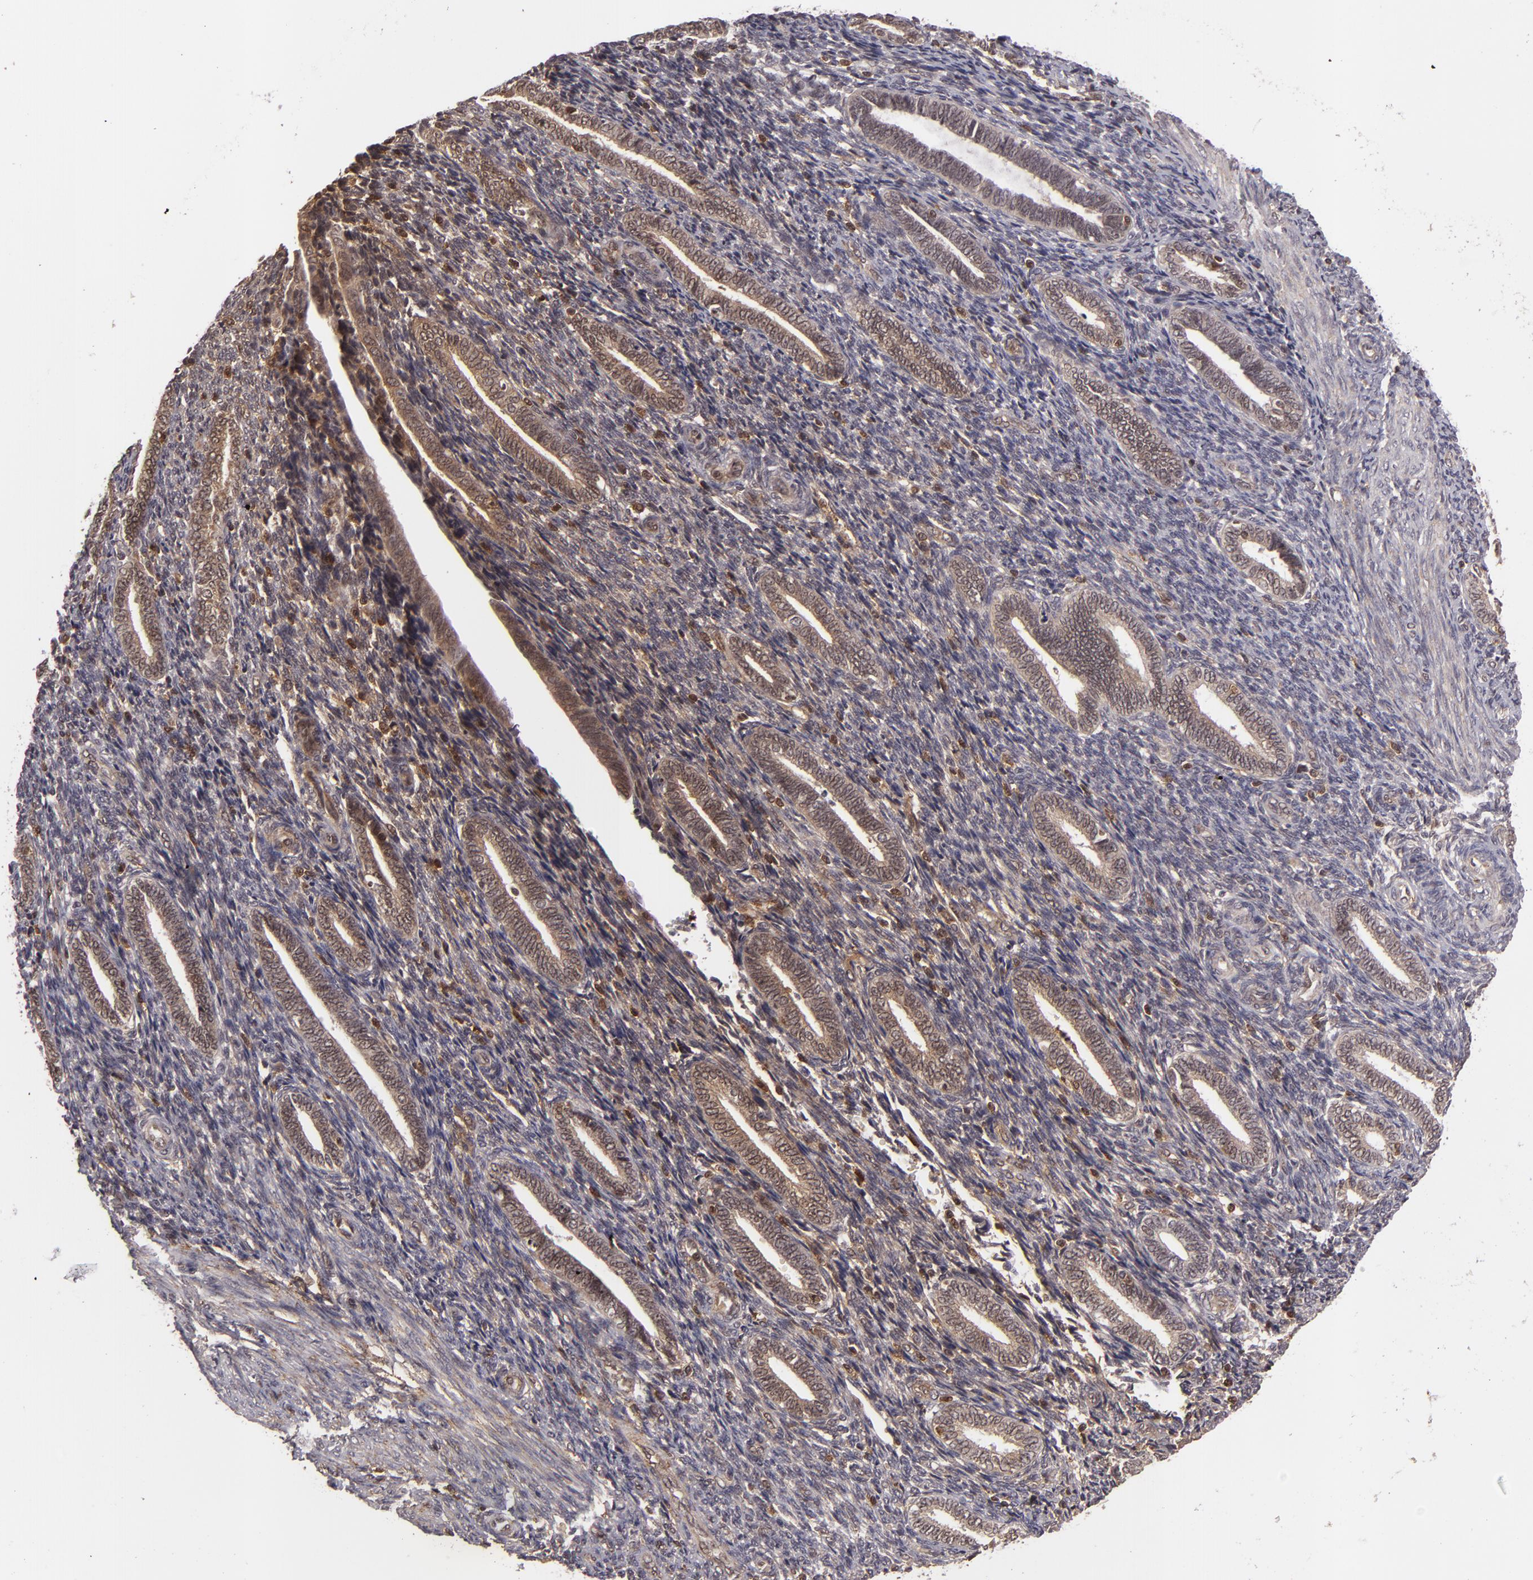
{"staining": {"intensity": "weak", "quantity": ">75%", "location": "cytoplasmic/membranous"}, "tissue": "endometrium", "cell_type": "Cells in endometrial stroma", "image_type": "normal", "snomed": [{"axis": "morphology", "description": "Normal tissue, NOS"}, {"axis": "topography", "description": "Endometrium"}], "caption": "This is a photomicrograph of immunohistochemistry (IHC) staining of normal endometrium, which shows weak expression in the cytoplasmic/membranous of cells in endometrial stroma.", "gene": "ZBTB33", "patient": {"sex": "female", "age": 27}}